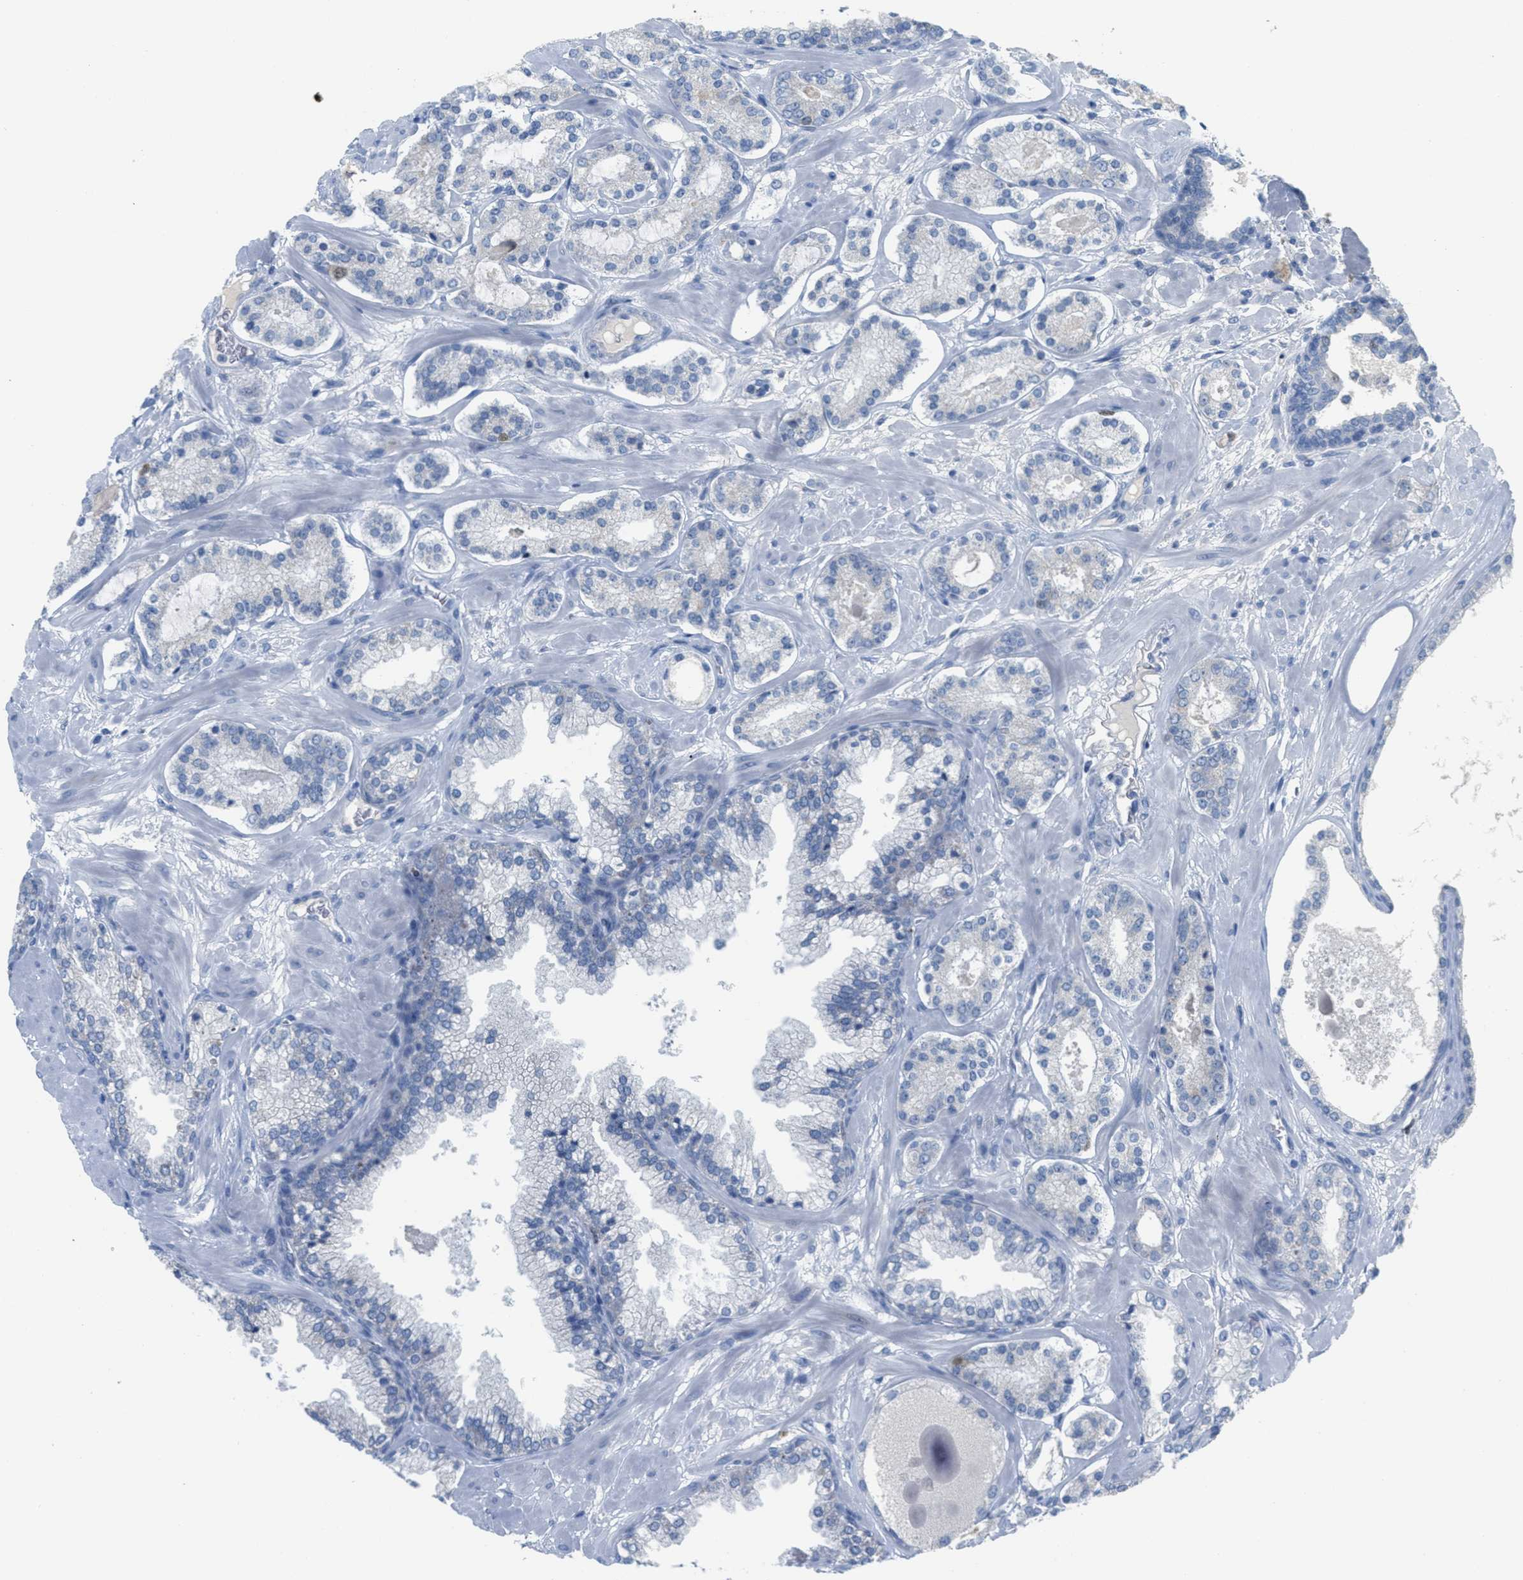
{"staining": {"intensity": "negative", "quantity": "none", "location": "none"}, "tissue": "prostate cancer", "cell_type": "Tumor cells", "image_type": "cancer", "snomed": [{"axis": "morphology", "description": "Adenocarcinoma, Low grade"}, {"axis": "topography", "description": "Prostate"}], "caption": "Prostate cancer was stained to show a protein in brown. There is no significant positivity in tumor cells.", "gene": "ORC6", "patient": {"sex": "male", "age": 63}}